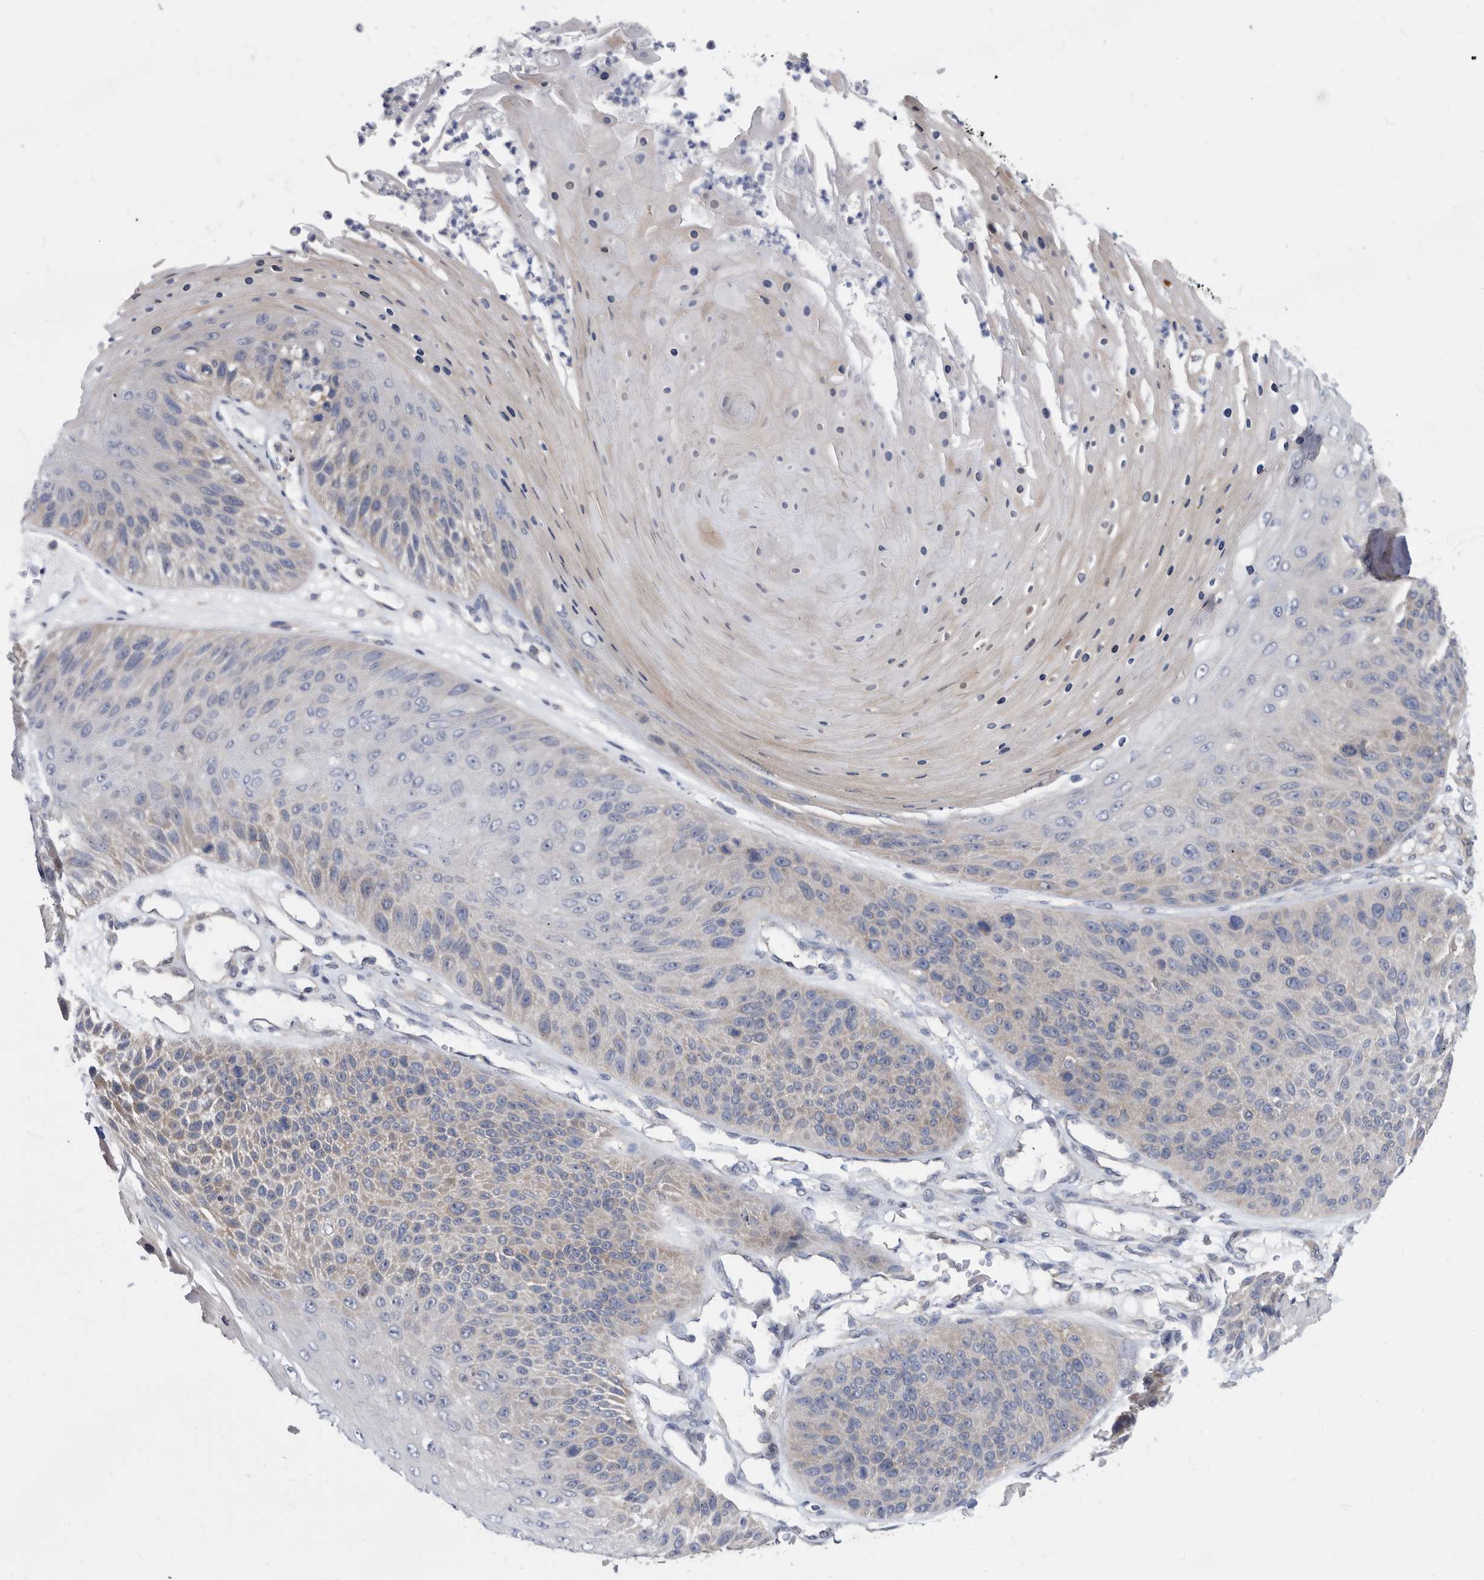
{"staining": {"intensity": "weak", "quantity": "25%-75%", "location": "cytoplasmic/membranous"}, "tissue": "skin cancer", "cell_type": "Tumor cells", "image_type": "cancer", "snomed": [{"axis": "morphology", "description": "Squamous cell carcinoma, NOS"}, {"axis": "topography", "description": "Skin"}], "caption": "DAB immunohistochemical staining of skin squamous cell carcinoma displays weak cytoplasmic/membranous protein staining in about 25%-75% of tumor cells. (DAB (3,3'-diaminobenzidine) IHC, brown staining for protein, blue staining for nuclei).", "gene": "CCT4", "patient": {"sex": "female", "age": 88}}